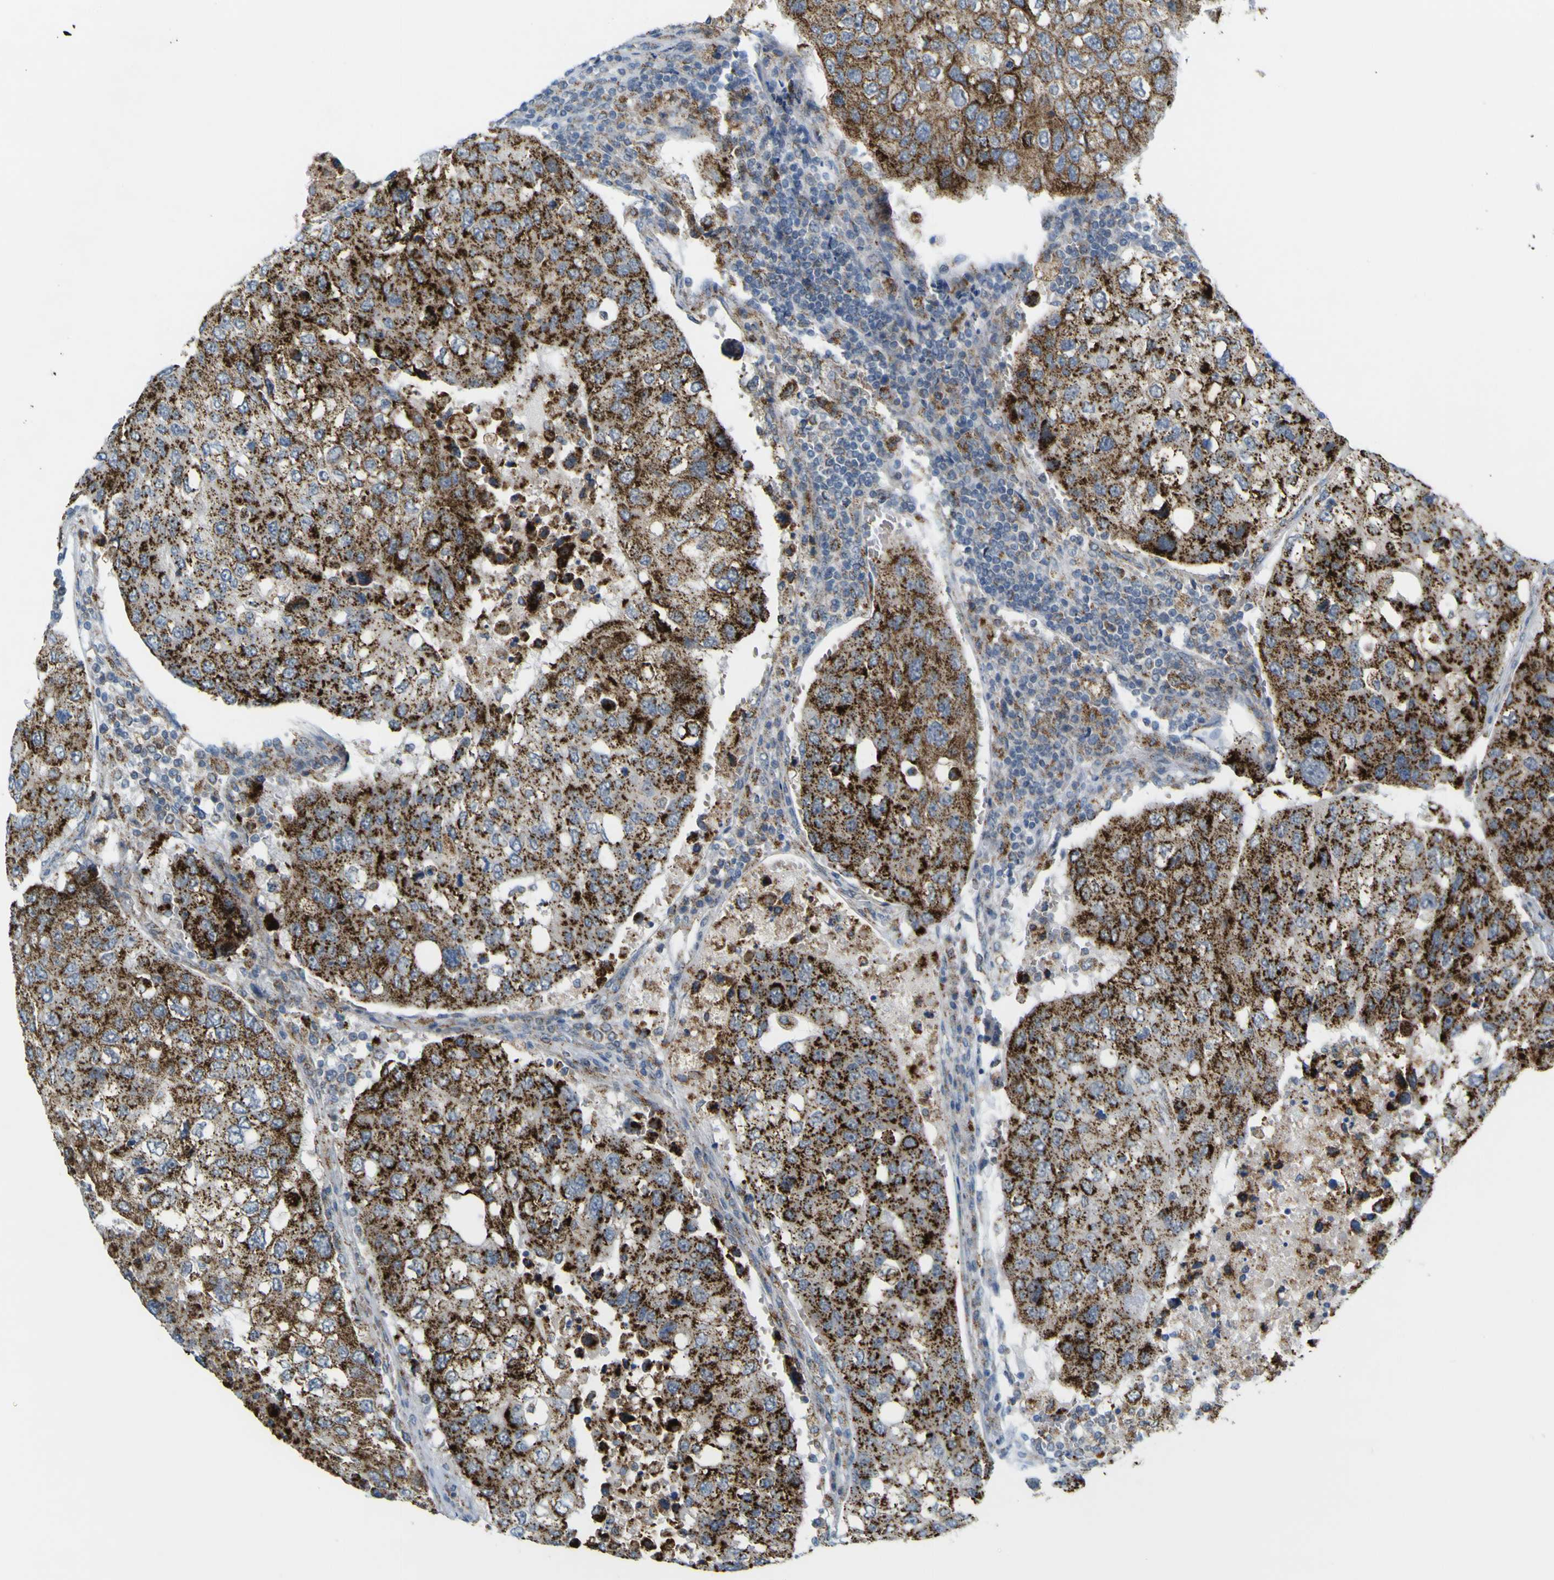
{"staining": {"intensity": "strong", "quantity": ">75%", "location": "cytoplasmic/membranous"}, "tissue": "urothelial cancer", "cell_type": "Tumor cells", "image_type": "cancer", "snomed": [{"axis": "morphology", "description": "Urothelial carcinoma, High grade"}, {"axis": "topography", "description": "Lymph node"}, {"axis": "topography", "description": "Urinary bladder"}], "caption": "An image of human high-grade urothelial carcinoma stained for a protein shows strong cytoplasmic/membranous brown staining in tumor cells.", "gene": "ACBD5", "patient": {"sex": "male", "age": 51}}